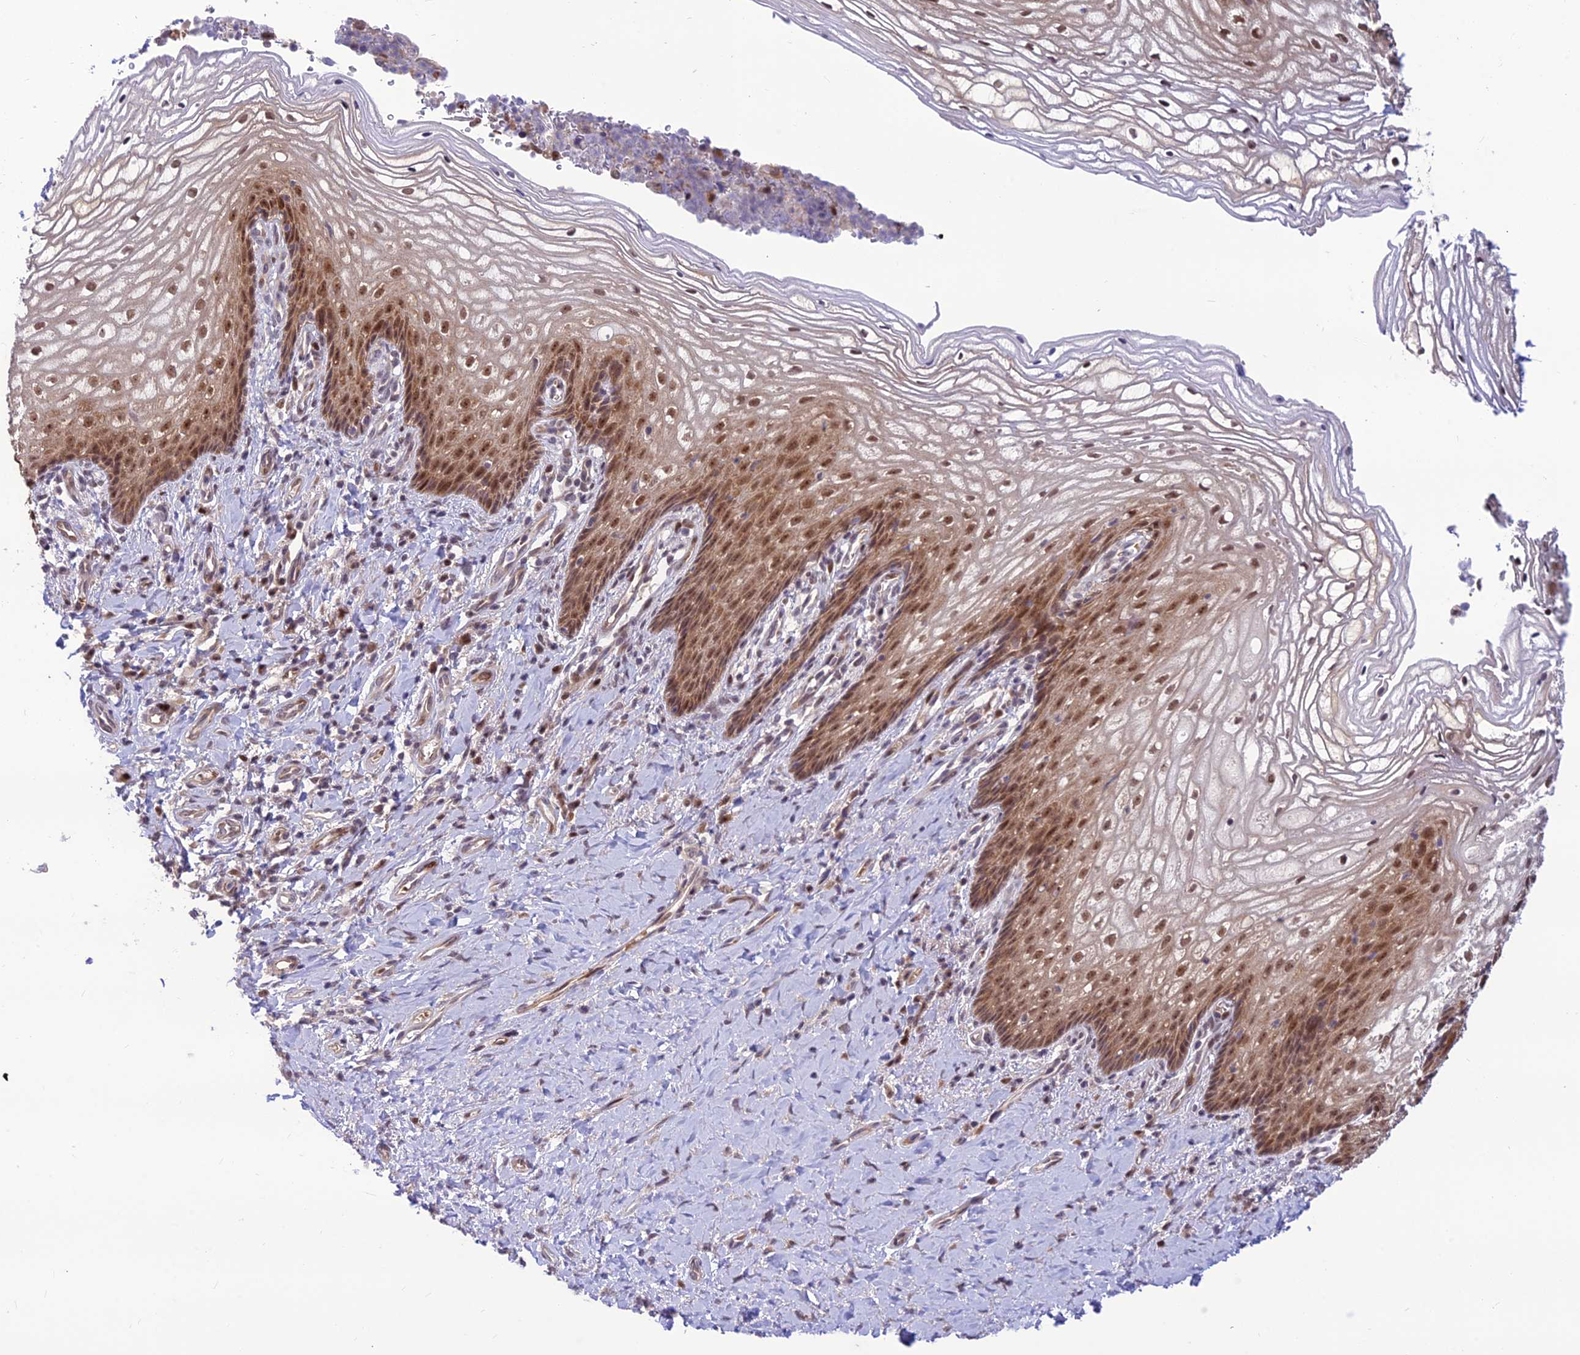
{"staining": {"intensity": "moderate", "quantity": ">75%", "location": "cytoplasmic/membranous,nuclear"}, "tissue": "vagina", "cell_type": "Squamous epithelial cells", "image_type": "normal", "snomed": [{"axis": "morphology", "description": "Normal tissue, NOS"}, {"axis": "topography", "description": "Vagina"}], "caption": "Vagina stained for a protein demonstrates moderate cytoplasmic/membranous,nuclear positivity in squamous epithelial cells.", "gene": "ASPDH", "patient": {"sex": "female", "age": 60}}